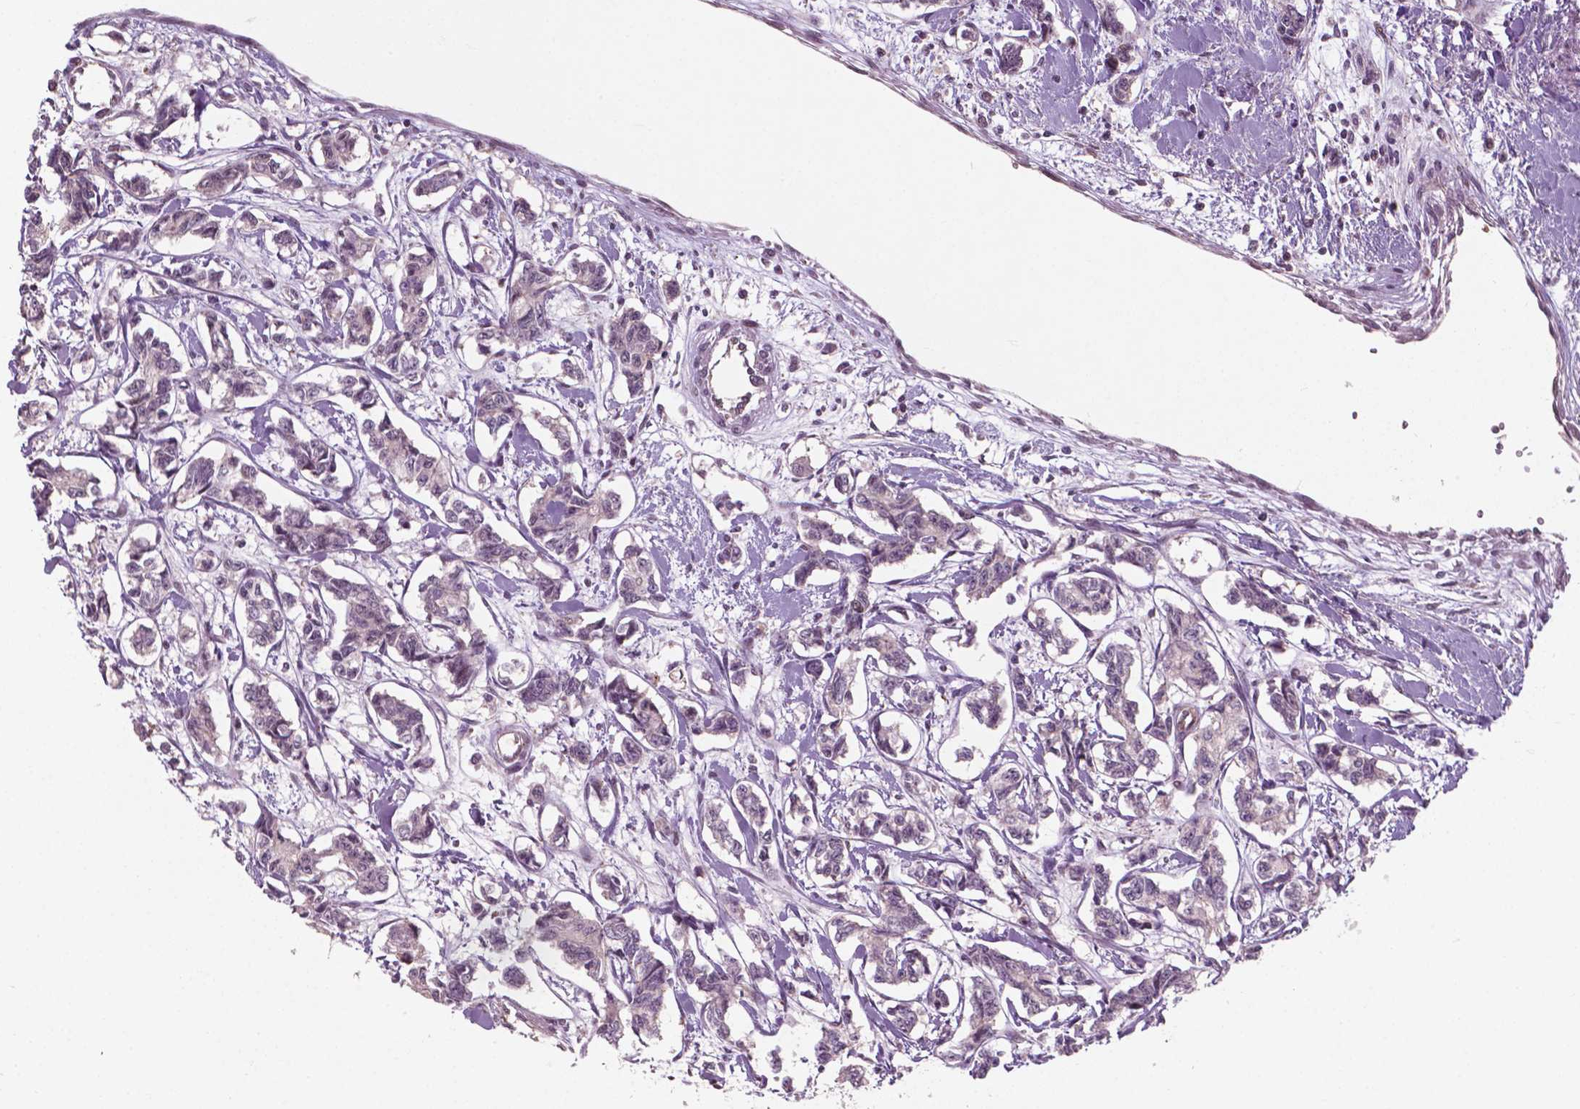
{"staining": {"intensity": "negative", "quantity": "none", "location": "none"}, "tissue": "carcinoid", "cell_type": "Tumor cells", "image_type": "cancer", "snomed": [{"axis": "morphology", "description": "Carcinoid, malignant, NOS"}, {"axis": "topography", "description": "Kidney"}], "caption": "High power microscopy image of an immunohistochemistry (IHC) micrograph of carcinoid, revealing no significant staining in tumor cells.", "gene": "NFAT5", "patient": {"sex": "female", "age": 41}}